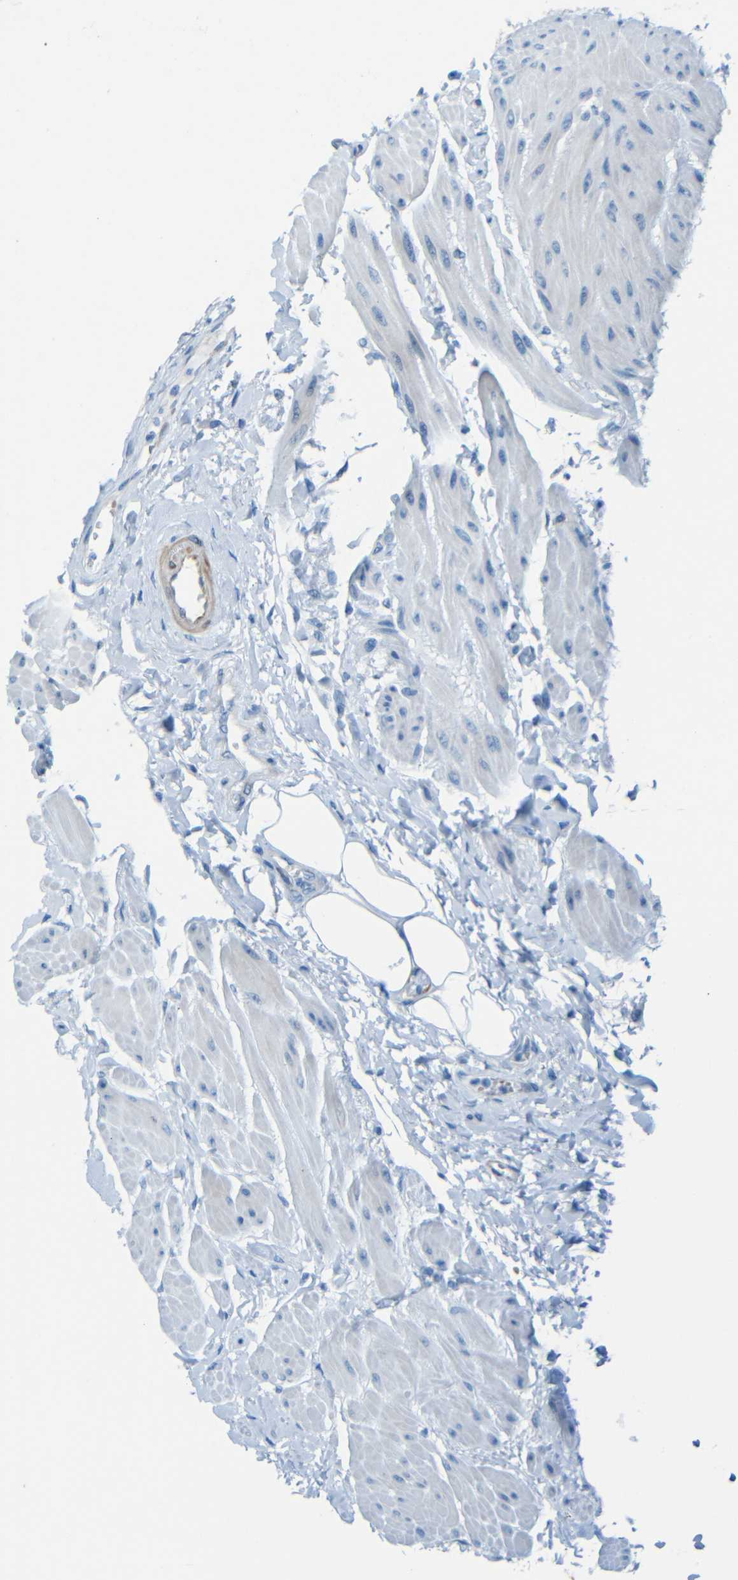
{"staining": {"intensity": "negative", "quantity": "none", "location": "none"}, "tissue": "urinary bladder", "cell_type": "Urothelial cells", "image_type": "normal", "snomed": [{"axis": "morphology", "description": "Normal tissue, NOS"}, {"axis": "topography", "description": "Urinary bladder"}], "caption": "This is an immunohistochemistry histopathology image of normal human urinary bladder. There is no positivity in urothelial cells.", "gene": "MAP2", "patient": {"sex": "female", "age": 79}}